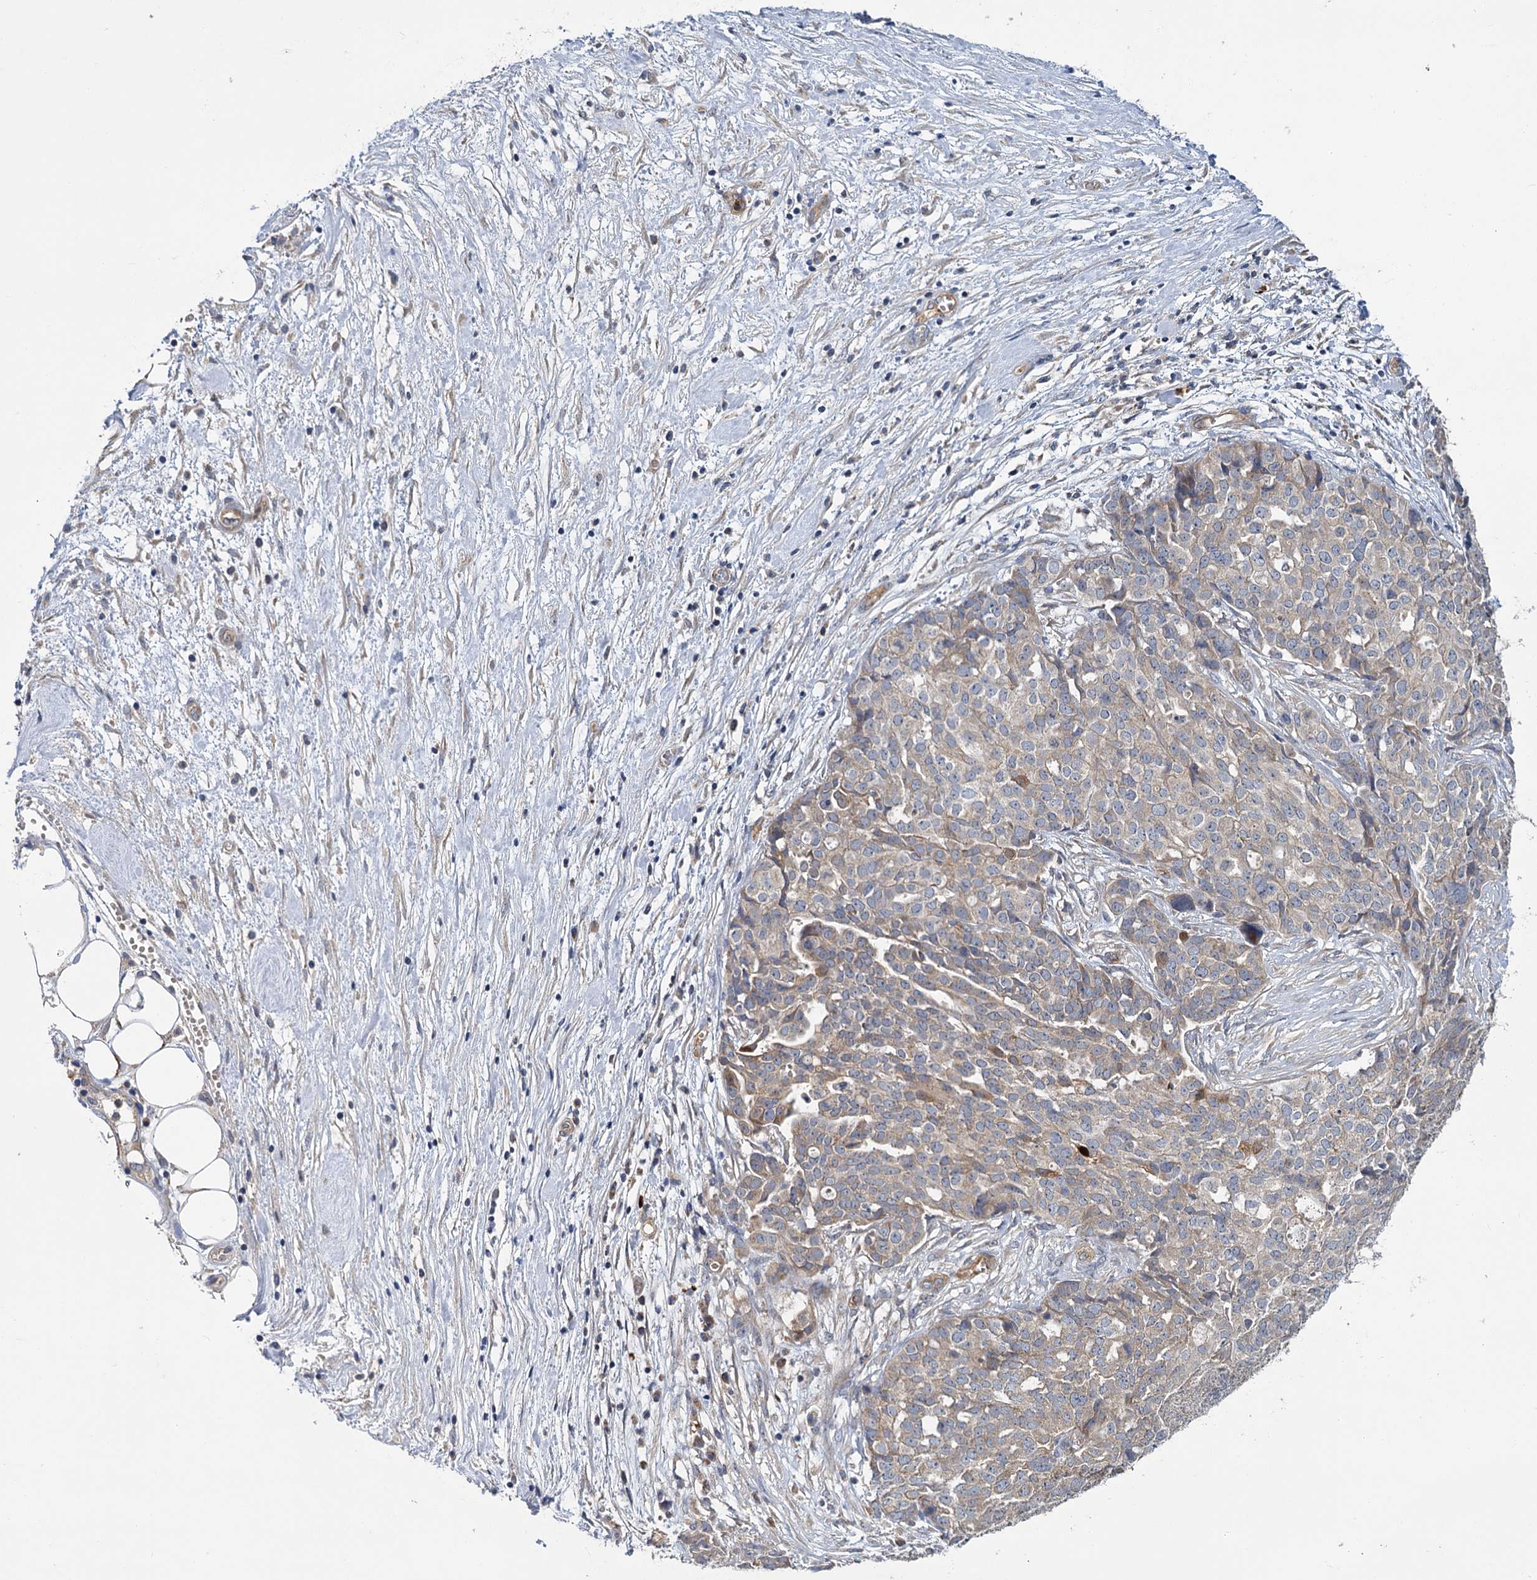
{"staining": {"intensity": "weak", "quantity": "<25%", "location": "cytoplasmic/membranous"}, "tissue": "ovarian cancer", "cell_type": "Tumor cells", "image_type": "cancer", "snomed": [{"axis": "morphology", "description": "Cystadenocarcinoma, serous, NOS"}, {"axis": "topography", "description": "Soft tissue"}, {"axis": "topography", "description": "Ovary"}], "caption": "A micrograph of human ovarian cancer (serous cystadenocarcinoma) is negative for staining in tumor cells.", "gene": "DYNC2H1", "patient": {"sex": "female", "age": 57}}